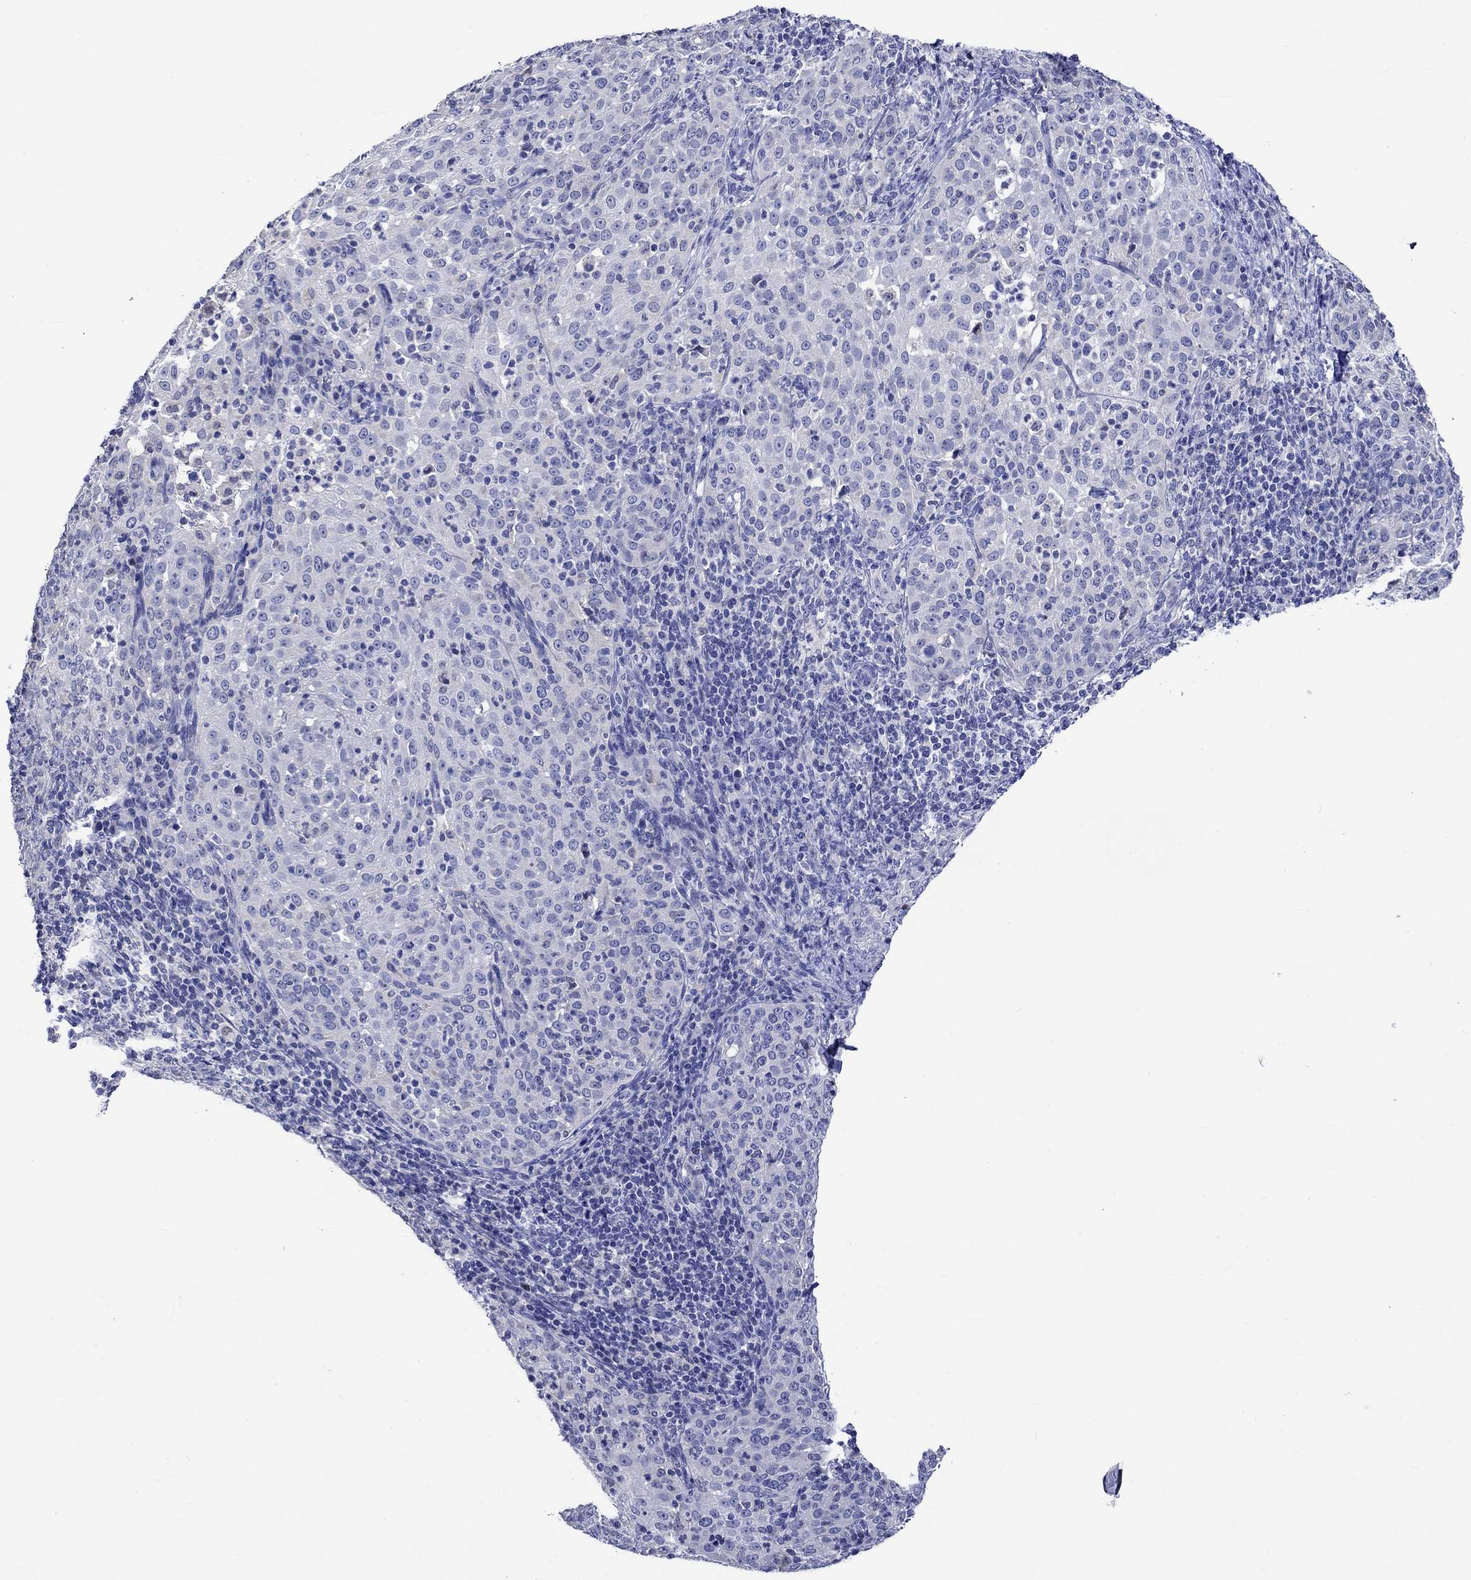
{"staining": {"intensity": "negative", "quantity": "none", "location": "none"}, "tissue": "cervical cancer", "cell_type": "Tumor cells", "image_type": "cancer", "snomed": [{"axis": "morphology", "description": "Squamous cell carcinoma, NOS"}, {"axis": "topography", "description": "Cervix"}], "caption": "High magnification brightfield microscopy of cervical cancer stained with DAB (3,3'-diaminobenzidine) (brown) and counterstained with hematoxylin (blue): tumor cells show no significant expression. The staining is performed using DAB (3,3'-diaminobenzidine) brown chromogen with nuclei counter-stained in using hematoxylin.", "gene": "KLHL35", "patient": {"sex": "female", "age": 51}}